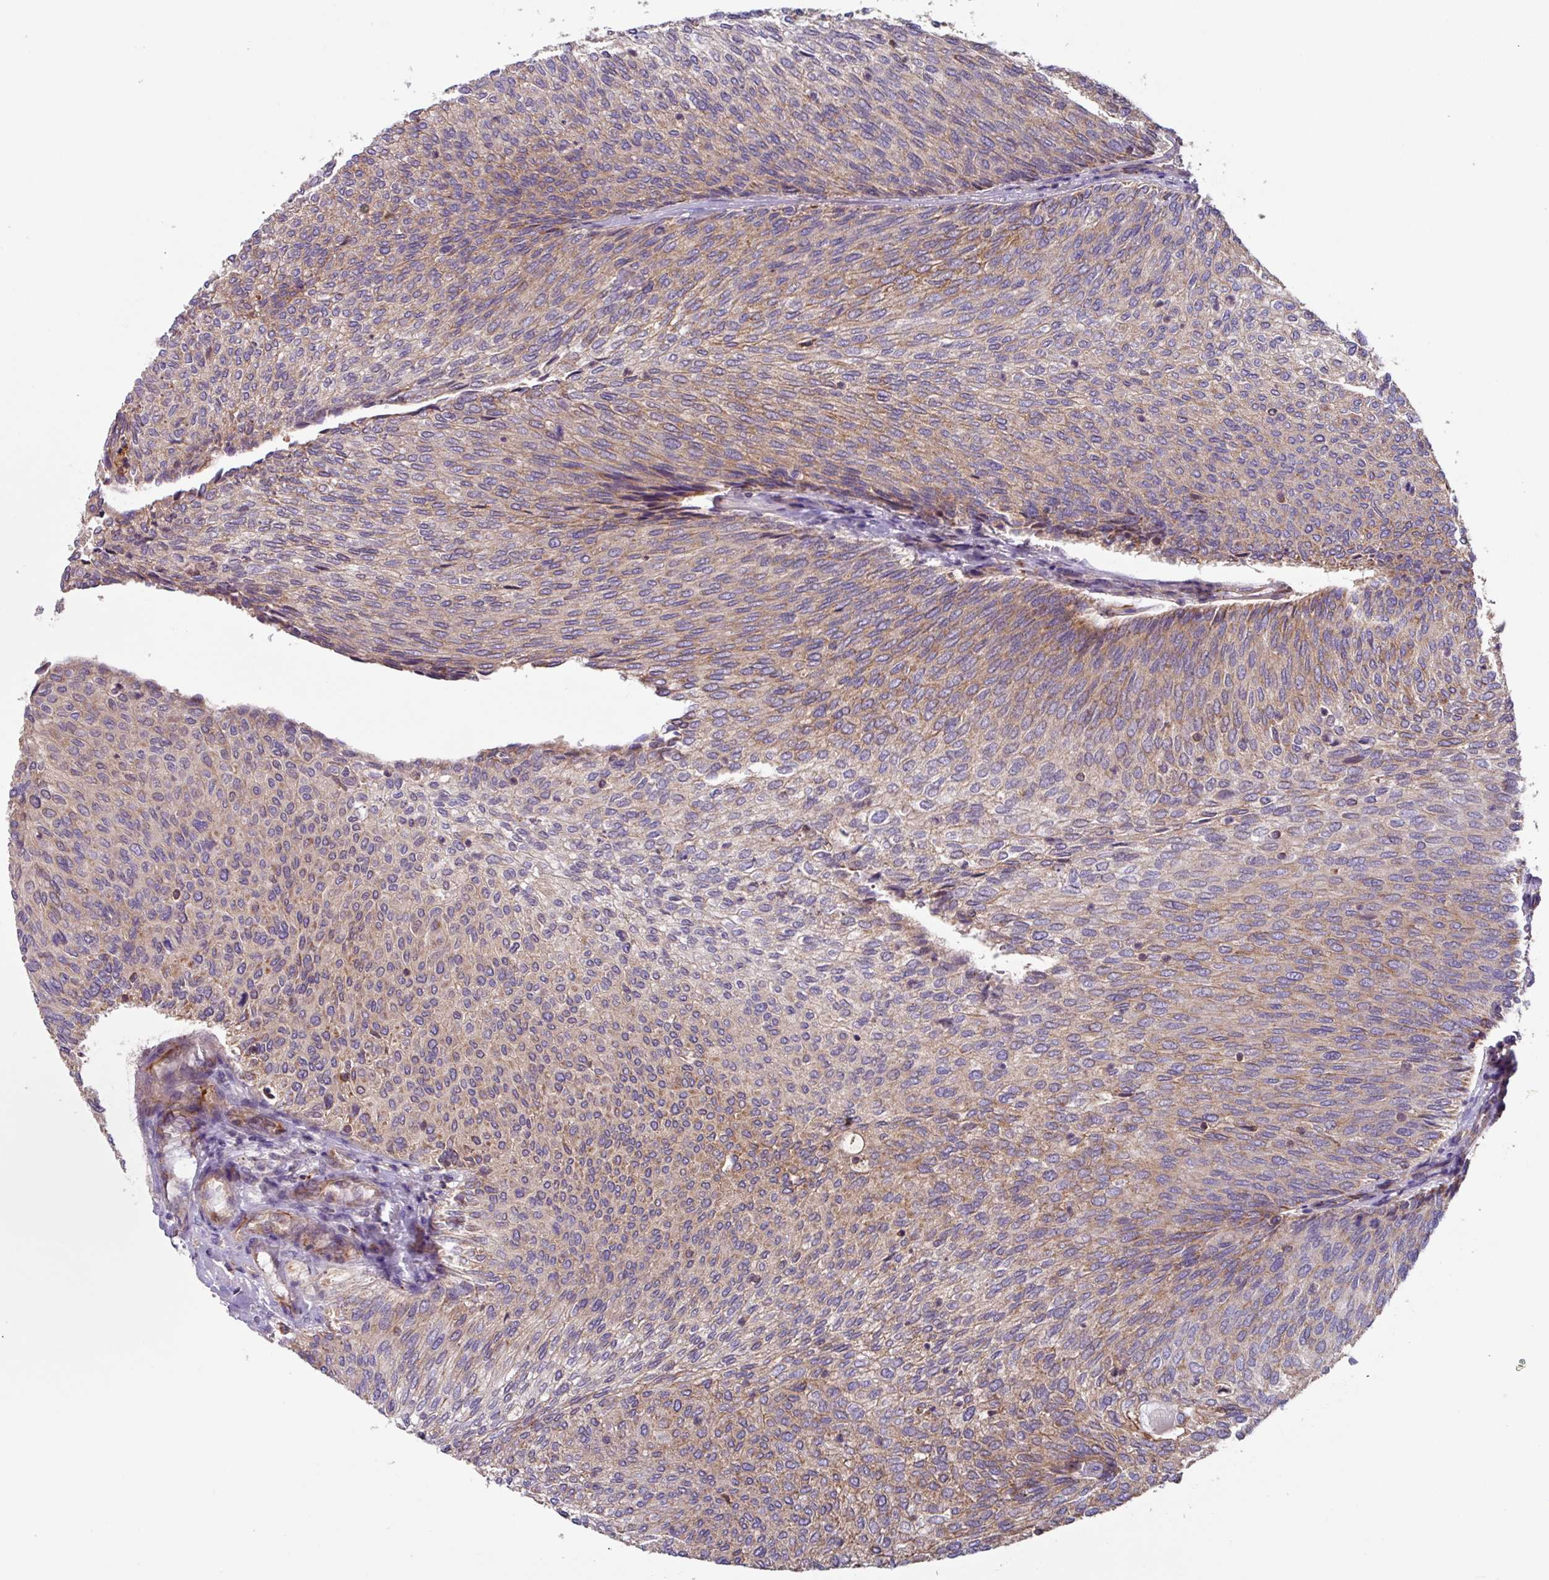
{"staining": {"intensity": "moderate", "quantity": "25%-75%", "location": "cytoplasmic/membranous"}, "tissue": "urothelial cancer", "cell_type": "Tumor cells", "image_type": "cancer", "snomed": [{"axis": "morphology", "description": "Urothelial carcinoma, Low grade"}, {"axis": "topography", "description": "Urinary bladder"}], "caption": "Protein expression analysis of low-grade urothelial carcinoma demonstrates moderate cytoplasmic/membranous staining in about 25%-75% of tumor cells. Using DAB (3,3'-diaminobenzidine) (brown) and hematoxylin (blue) stains, captured at high magnification using brightfield microscopy.", "gene": "PLEKHD1", "patient": {"sex": "female", "age": 79}}